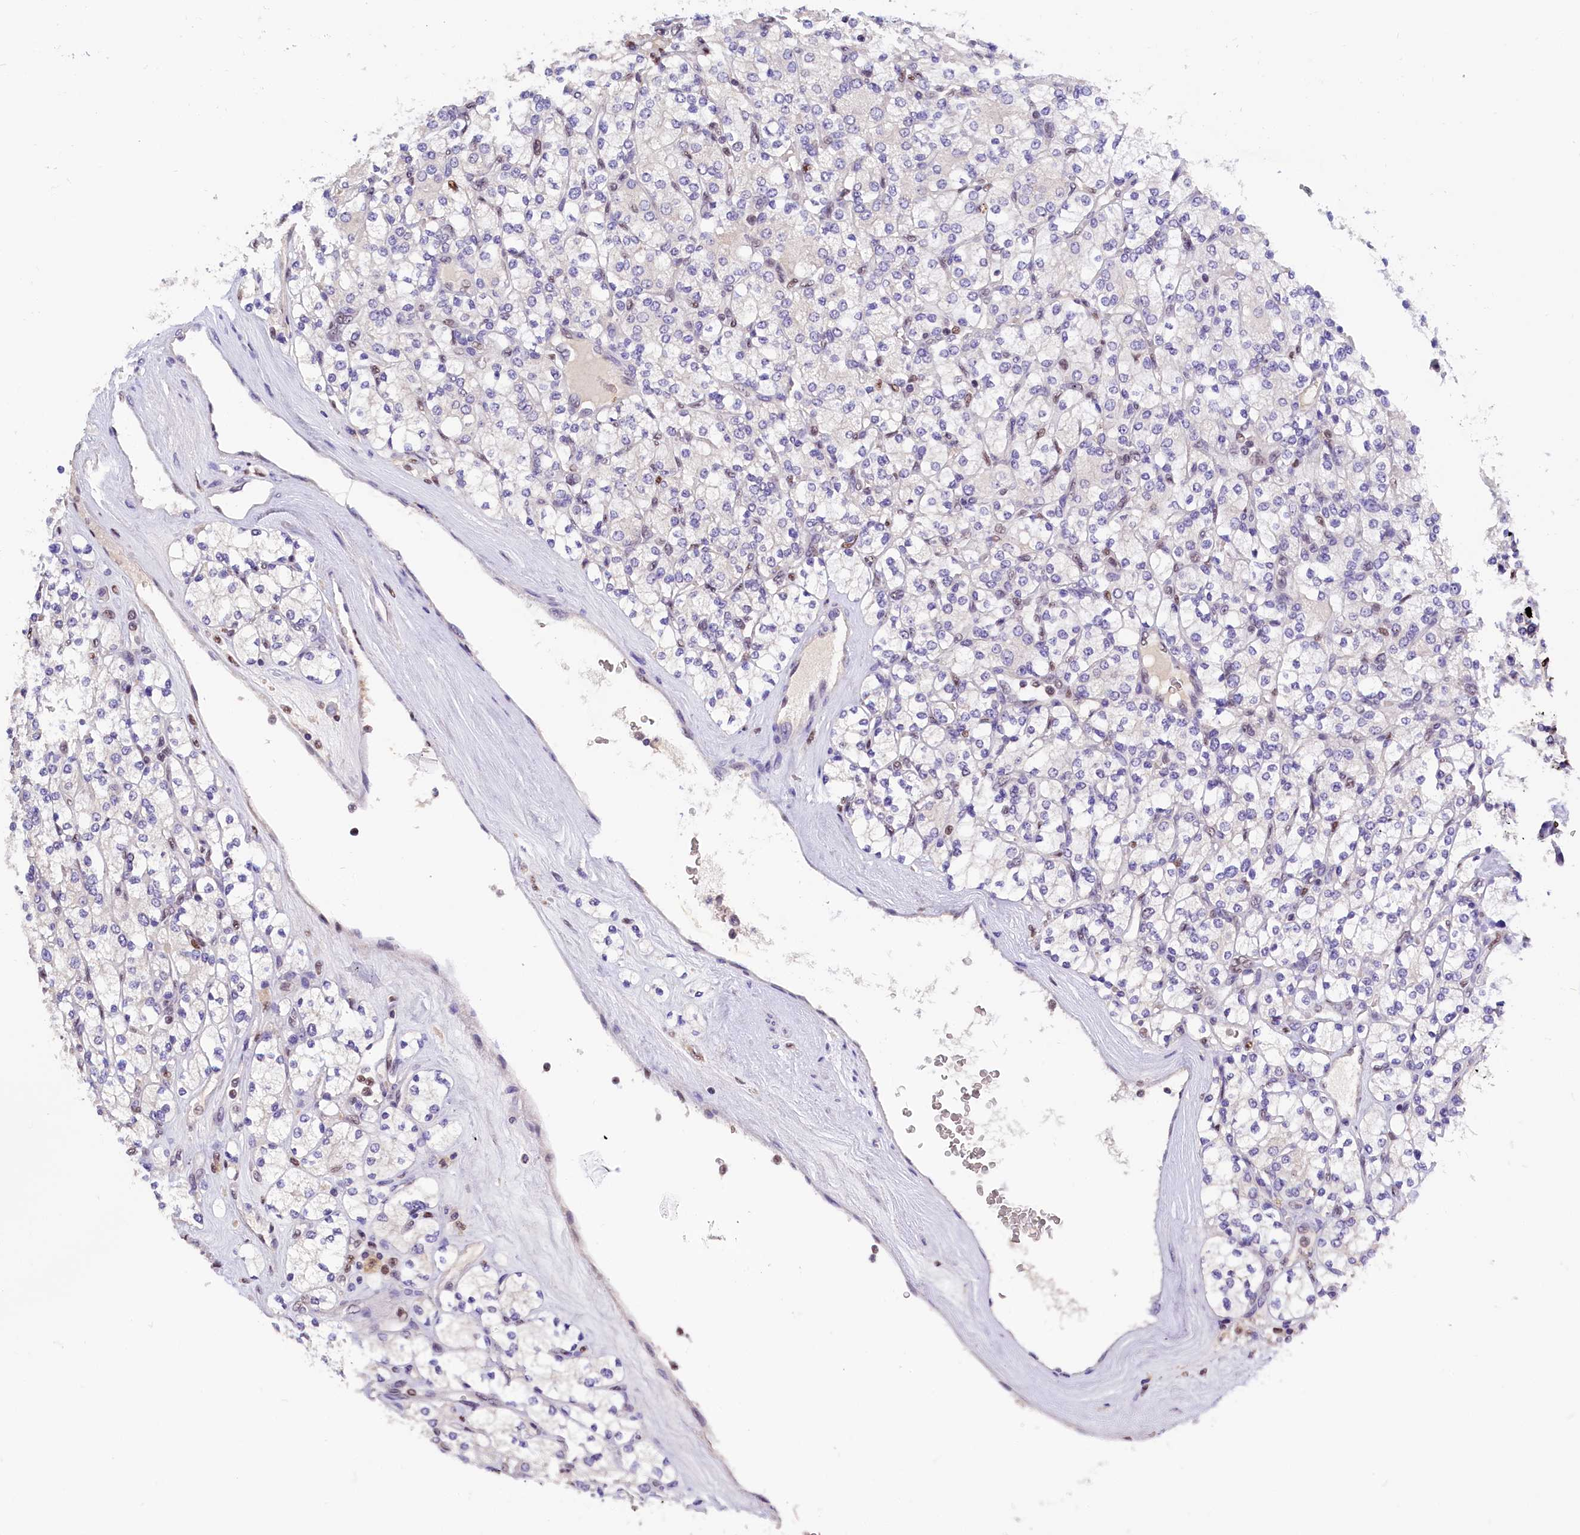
{"staining": {"intensity": "negative", "quantity": "none", "location": "none"}, "tissue": "renal cancer", "cell_type": "Tumor cells", "image_type": "cancer", "snomed": [{"axis": "morphology", "description": "Adenocarcinoma, NOS"}, {"axis": "topography", "description": "Kidney"}], "caption": "This is a micrograph of IHC staining of adenocarcinoma (renal), which shows no staining in tumor cells.", "gene": "BTBD9", "patient": {"sex": "male", "age": 77}}